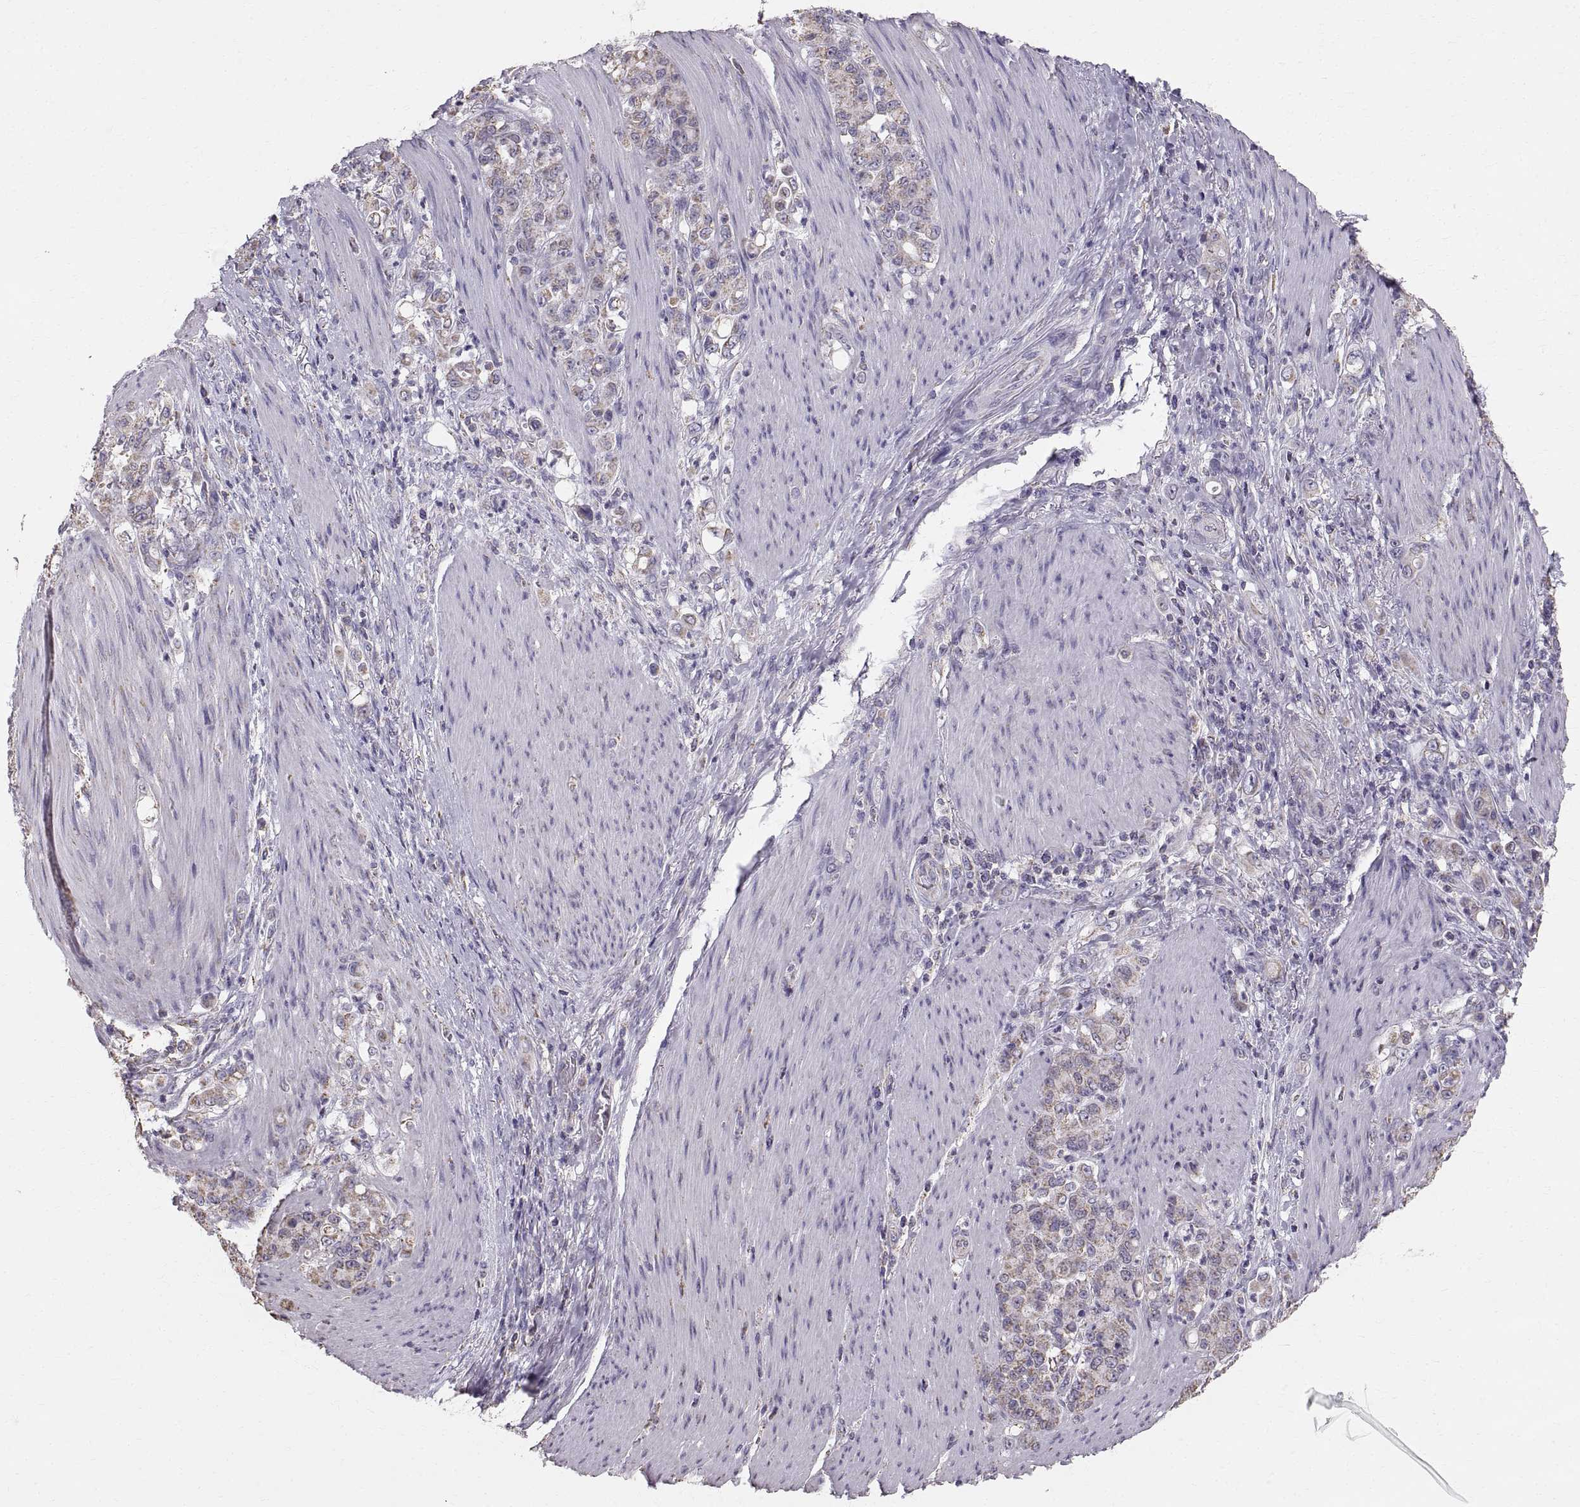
{"staining": {"intensity": "weak", "quantity": "25%-75%", "location": "cytoplasmic/membranous"}, "tissue": "stomach cancer", "cell_type": "Tumor cells", "image_type": "cancer", "snomed": [{"axis": "morphology", "description": "Adenocarcinoma, NOS"}, {"axis": "topography", "description": "Stomach"}], "caption": "Immunohistochemical staining of stomach adenocarcinoma shows weak cytoplasmic/membranous protein positivity in approximately 25%-75% of tumor cells.", "gene": "STMND1", "patient": {"sex": "female", "age": 79}}